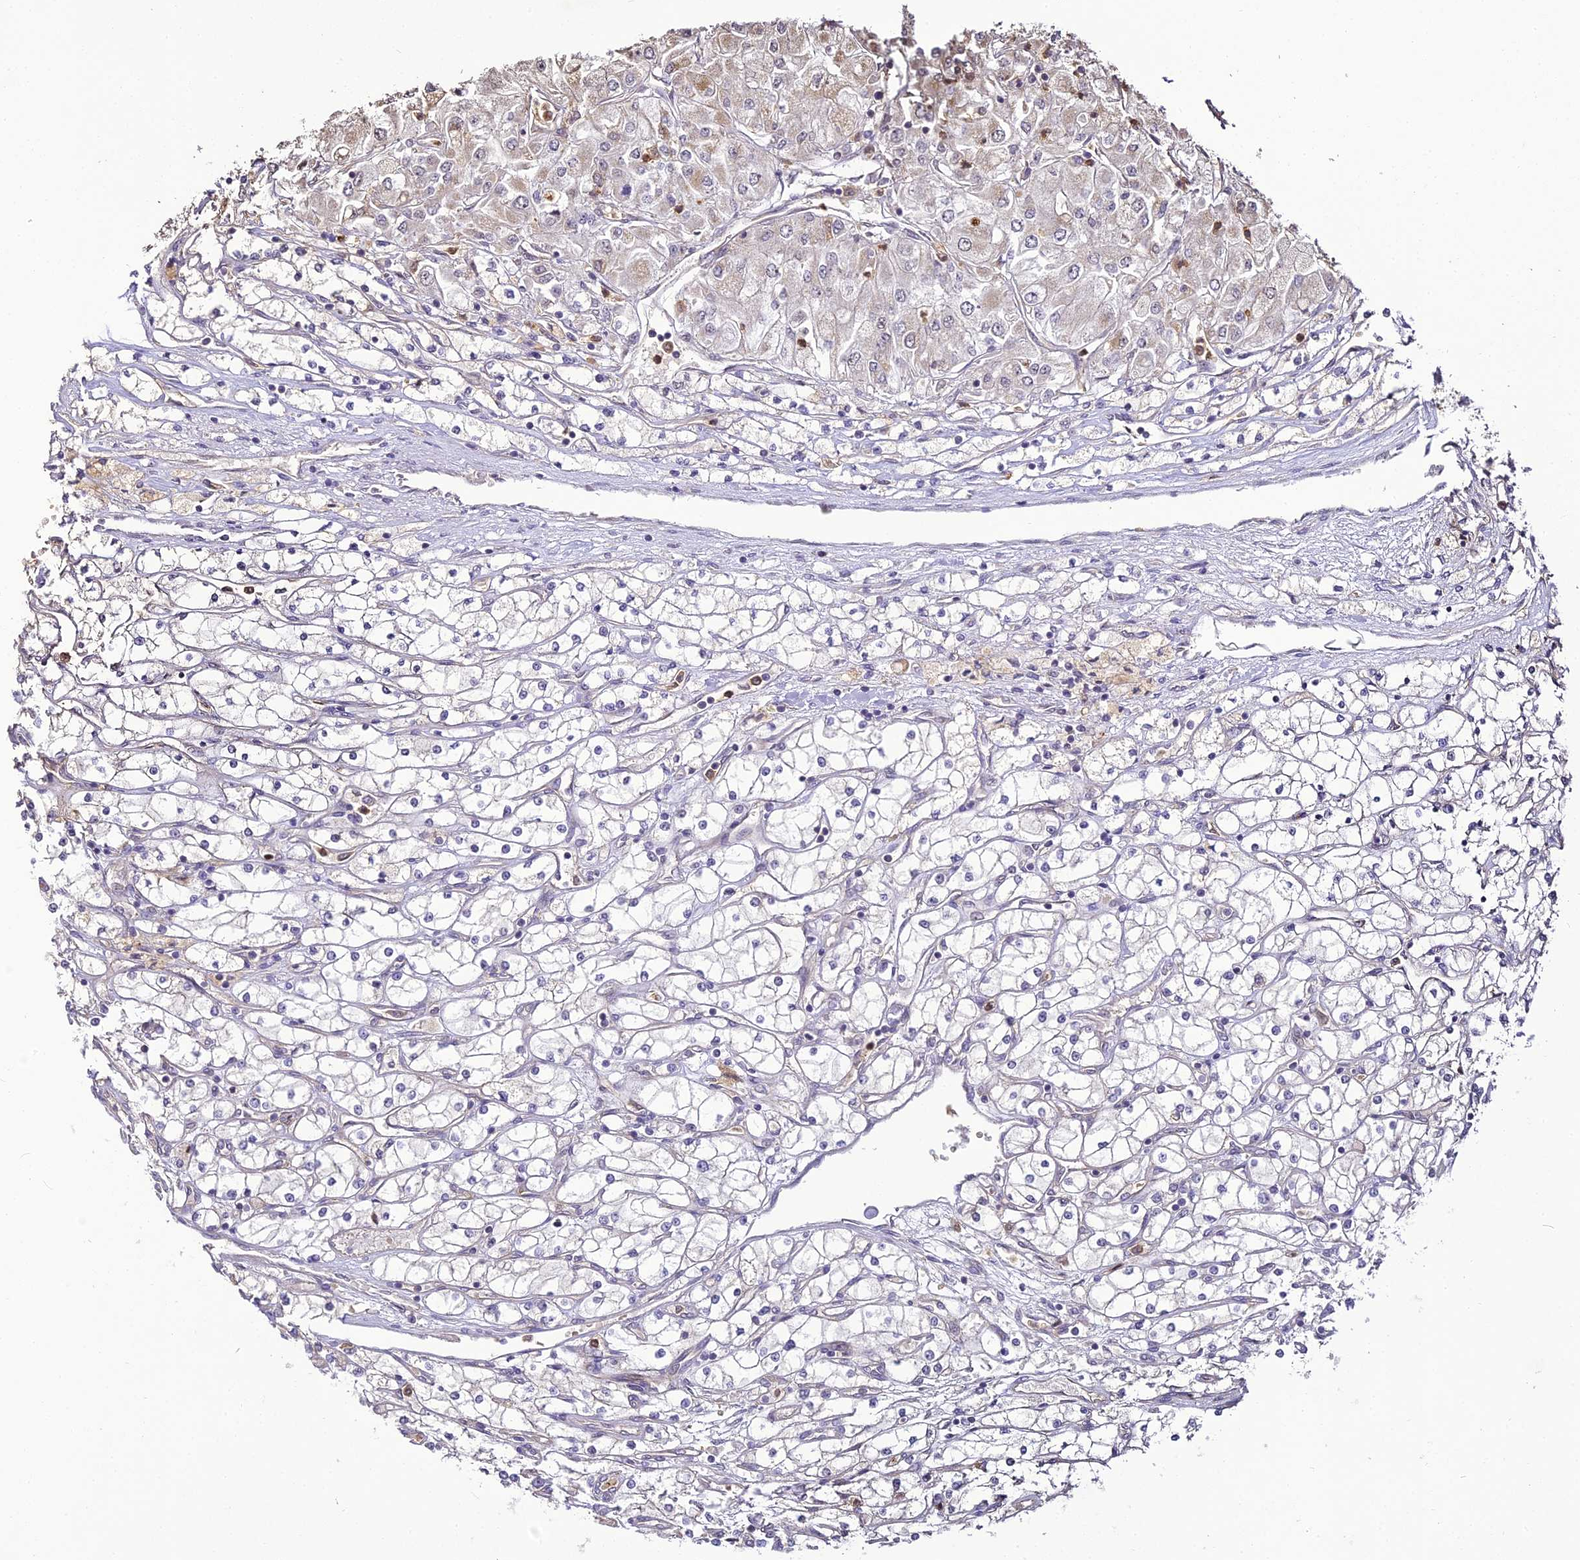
{"staining": {"intensity": "weak", "quantity": "<25%", "location": "cytoplasmic/membranous"}, "tissue": "renal cancer", "cell_type": "Tumor cells", "image_type": "cancer", "snomed": [{"axis": "morphology", "description": "Adenocarcinoma, NOS"}, {"axis": "topography", "description": "Kidney"}], "caption": "DAB (3,3'-diaminobenzidine) immunohistochemical staining of renal adenocarcinoma demonstrates no significant positivity in tumor cells. (Brightfield microscopy of DAB (3,3'-diaminobenzidine) immunohistochemistry at high magnification).", "gene": "BCDIN3D", "patient": {"sex": "male", "age": 80}}